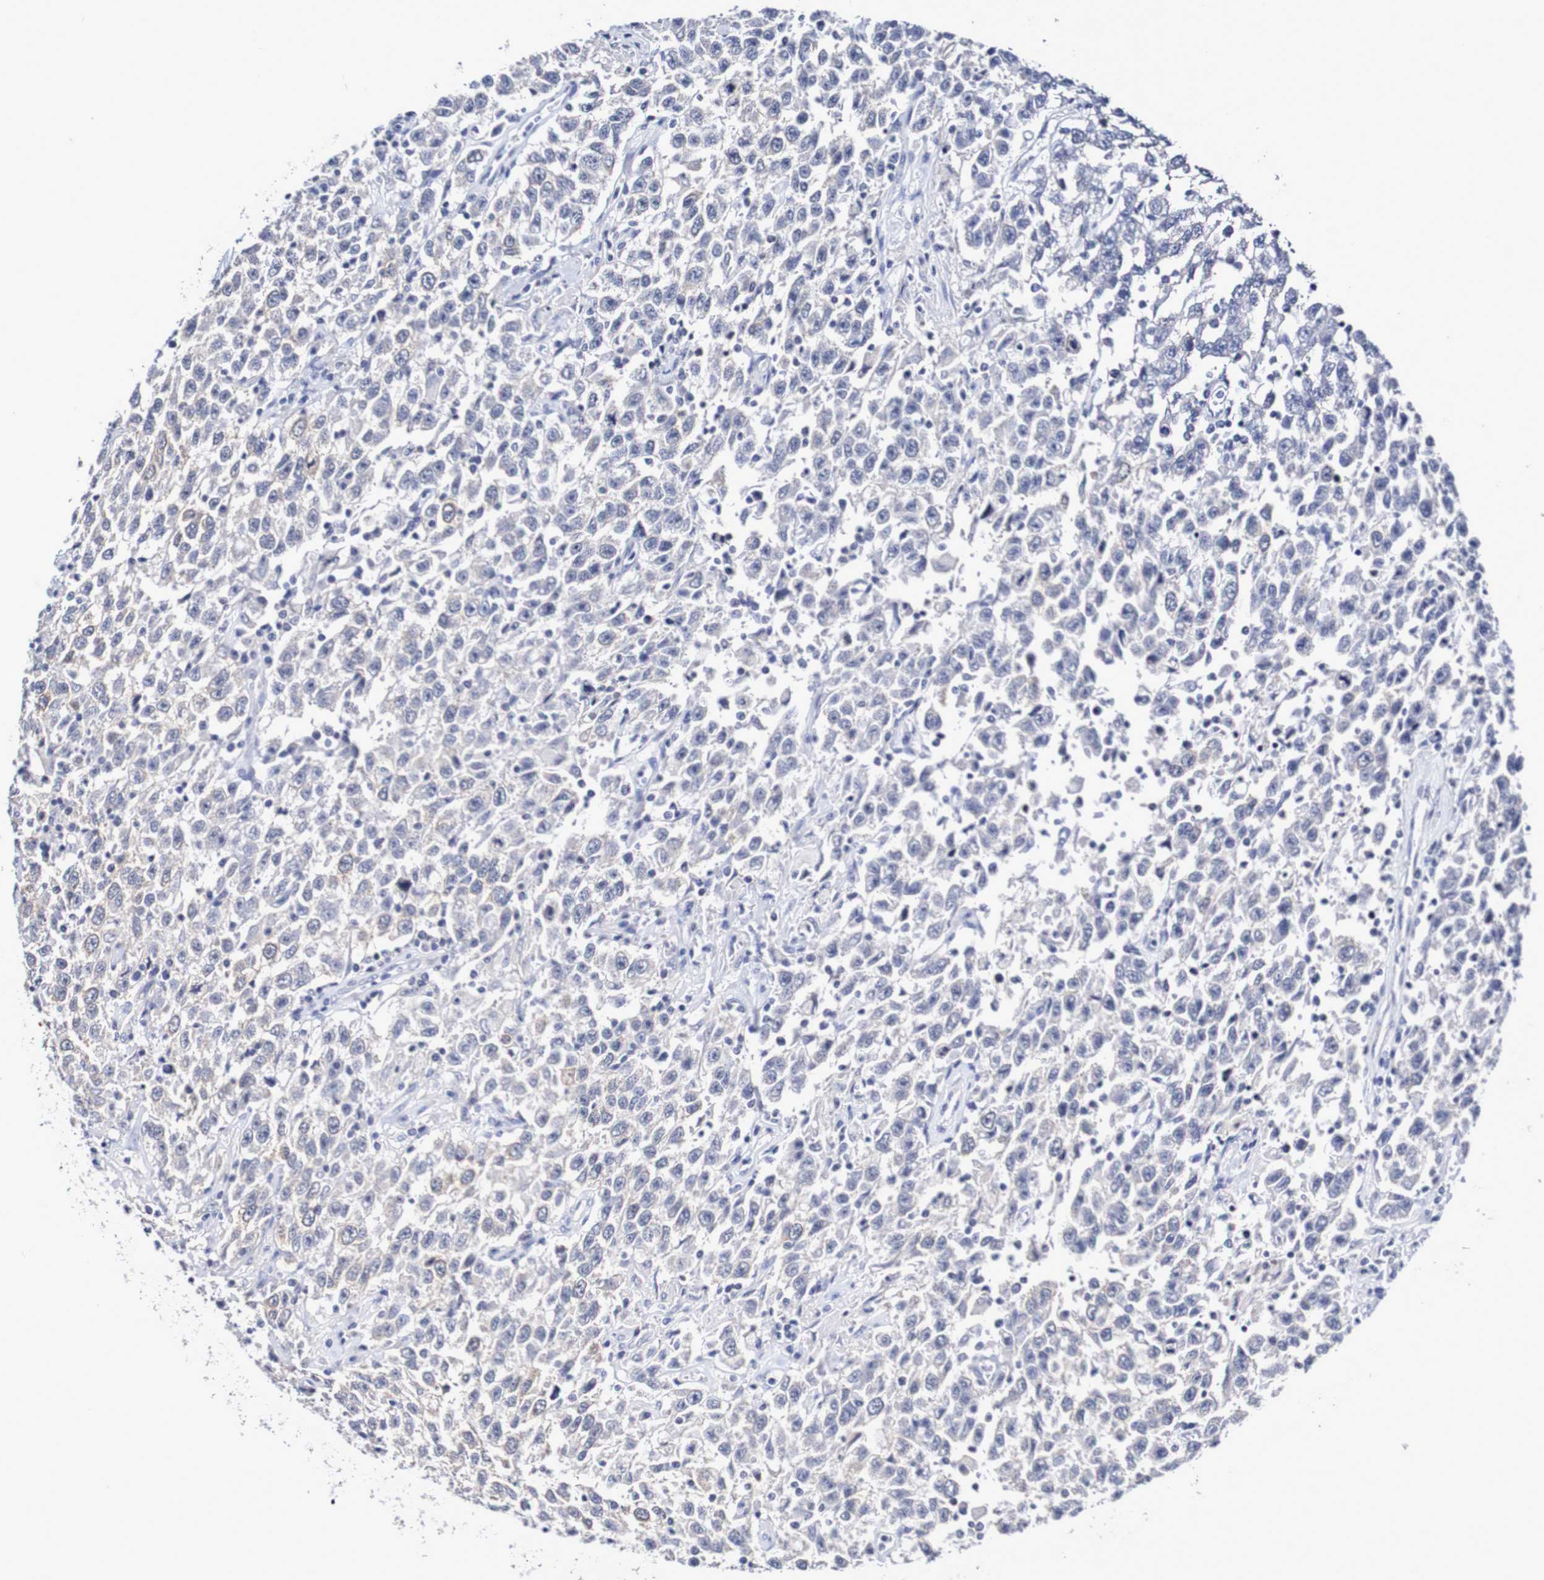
{"staining": {"intensity": "weak", "quantity": "<25%", "location": "cytoplasmic/membranous"}, "tissue": "testis cancer", "cell_type": "Tumor cells", "image_type": "cancer", "snomed": [{"axis": "morphology", "description": "Seminoma, NOS"}, {"axis": "topography", "description": "Testis"}], "caption": "Testis cancer was stained to show a protein in brown. There is no significant expression in tumor cells.", "gene": "ACVR1C", "patient": {"sex": "male", "age": 41}}